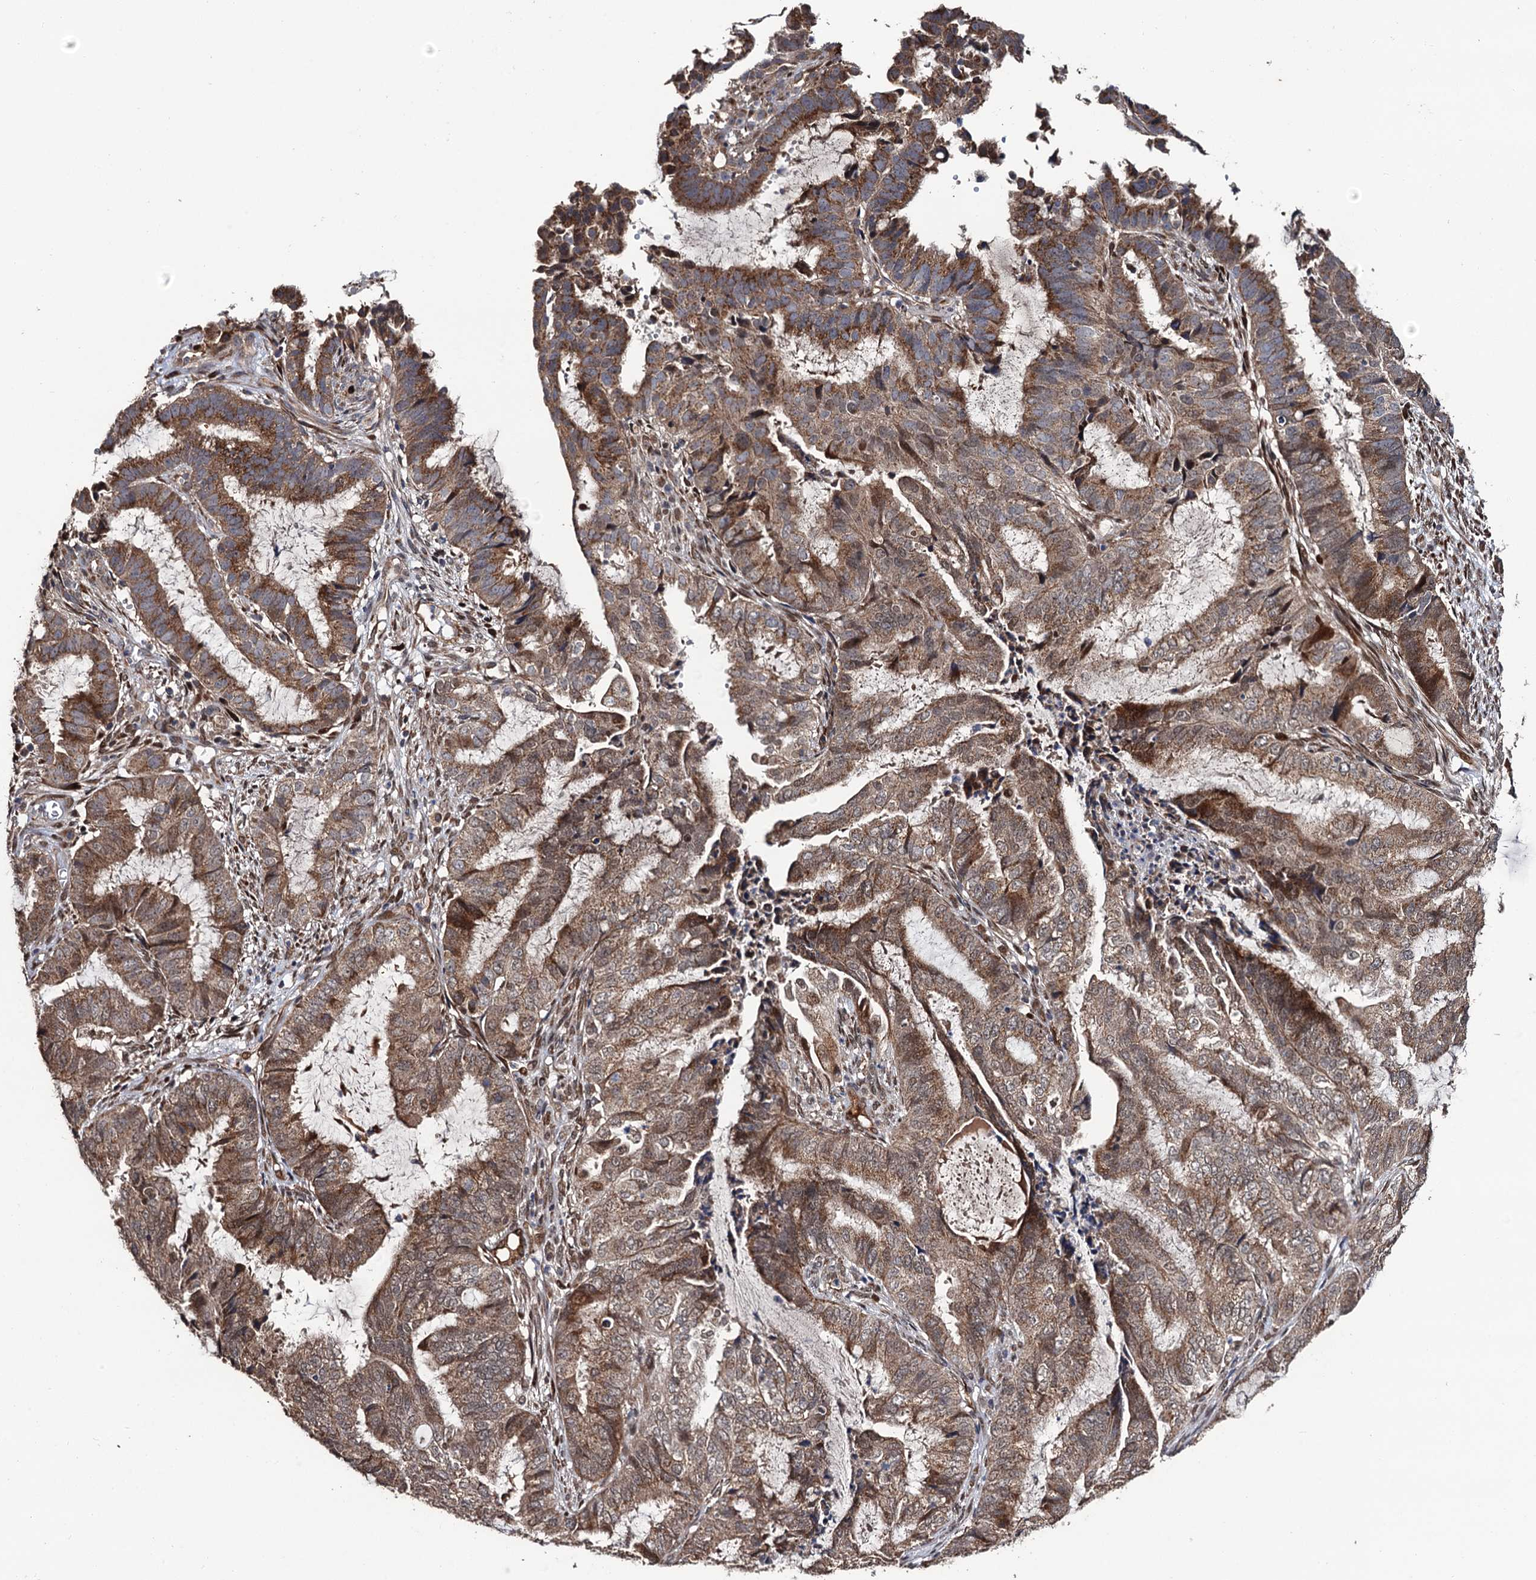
{"staining": {"intensity": "moderate", "quantity": ">75%", "location": "cytoplasmic/membranous,nuclear"}, "tissue": "endometrial cancer", "cell_type": "Tumor cells", "image_type": "cancer", "snomed": [{"axis": "morphology", "description": "Adenocarcinoma, NOS"}, {"axis": "topography", "description": "Endometrium"}], "caption": "Immunohistochemistry (DAB (3,3'-diaminobenzidine)) staining of endometrial cancer exhibits moderate cytoplasmic/membranous and nuclear protein staining in approximately >75% of tumor cells.", "gene": "LRRC63", "patient": {"sex": "female", "age": 51}}